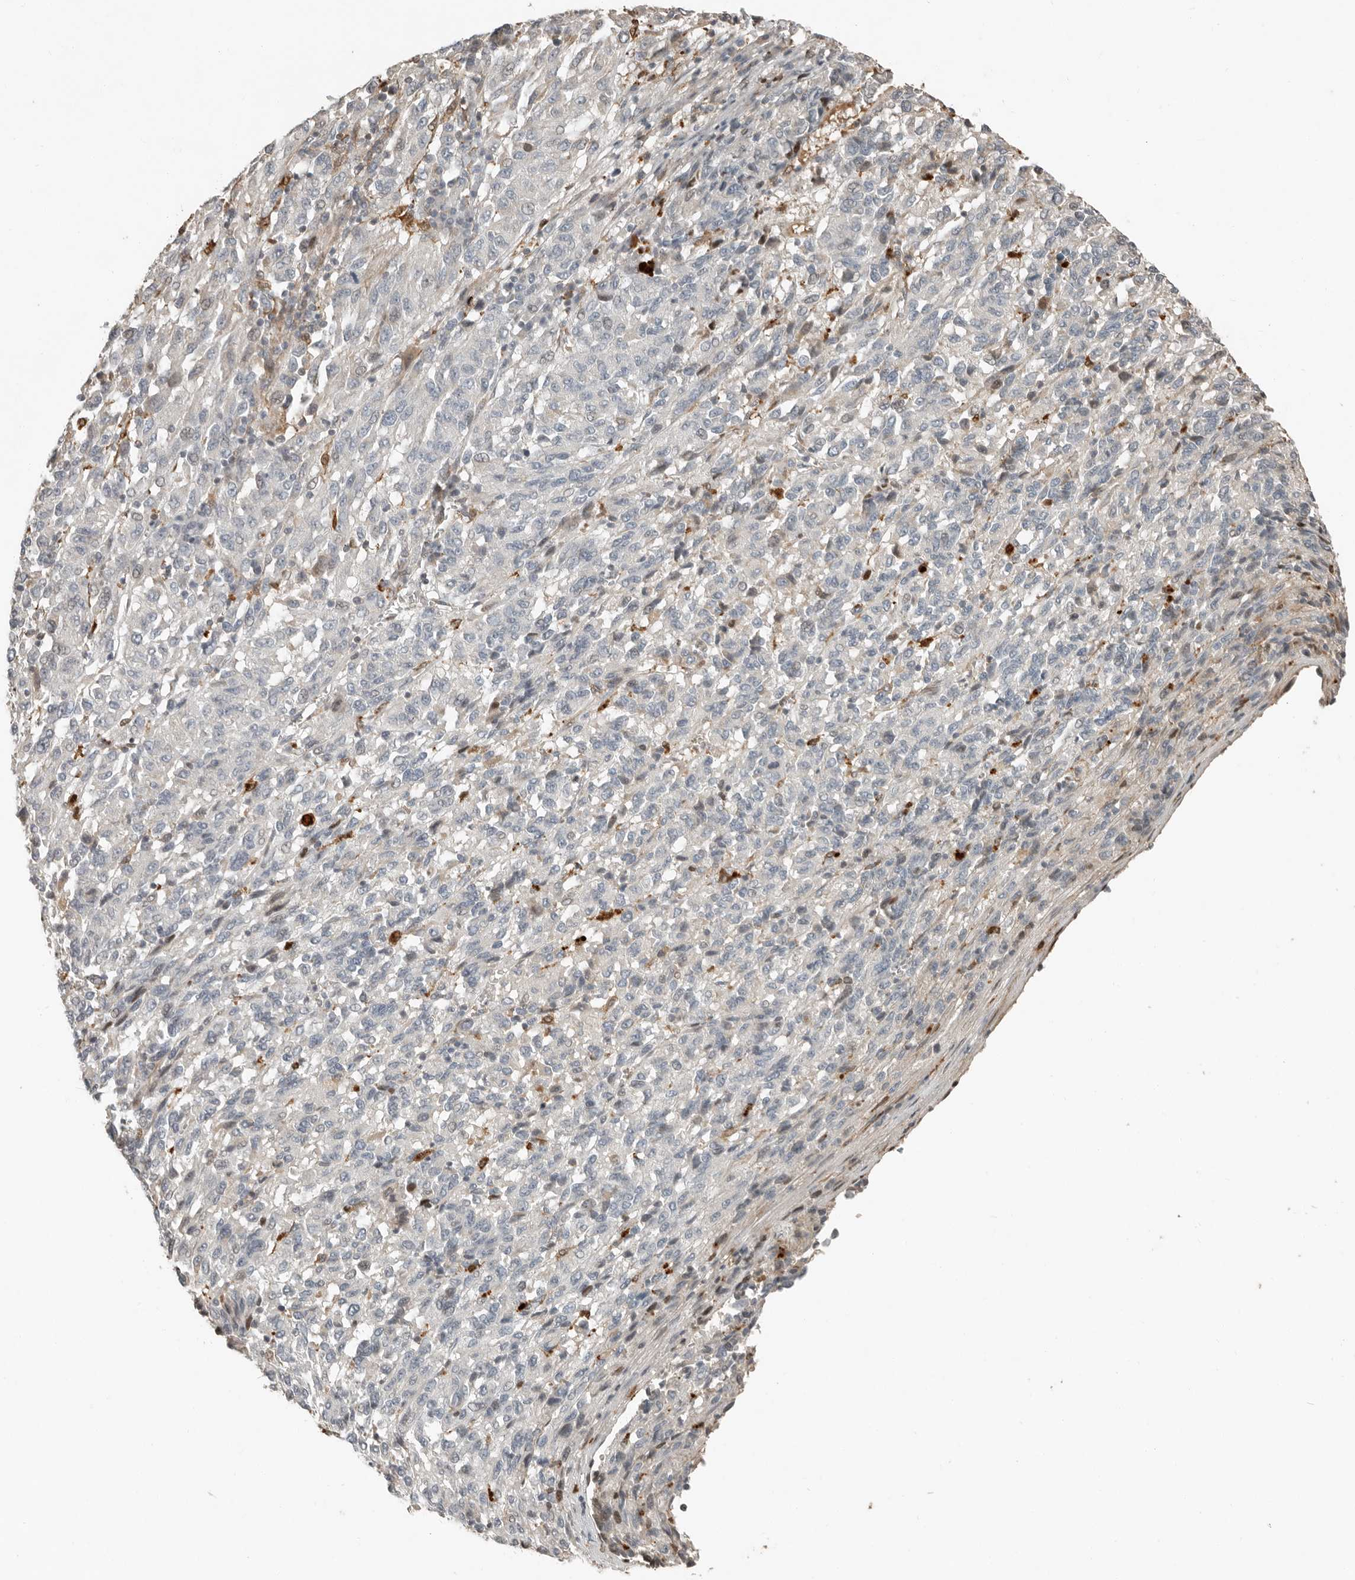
{"staining": {"intensity": "negative", "quantity": "none", "location": "none"}, "tissue": "melanoma", "cell_type": "Tumor cells", "image_type": "cancer", "snomed": [{"axis": "morphology", "description": "Malignant melanoma, Metastatic site"}, {"axis": "topography", "description": "Lung"}], "caption": "Malignant melanoma (metastatic site) was stained to show a protein in brown. There is no significant expression in tumor cells. (DAB immunohistochemistry (IHC) visualized using brightfield microscopy, high magnification).", "gene": "KLHL38", "patient": {"sex": "male", "age": 64}}